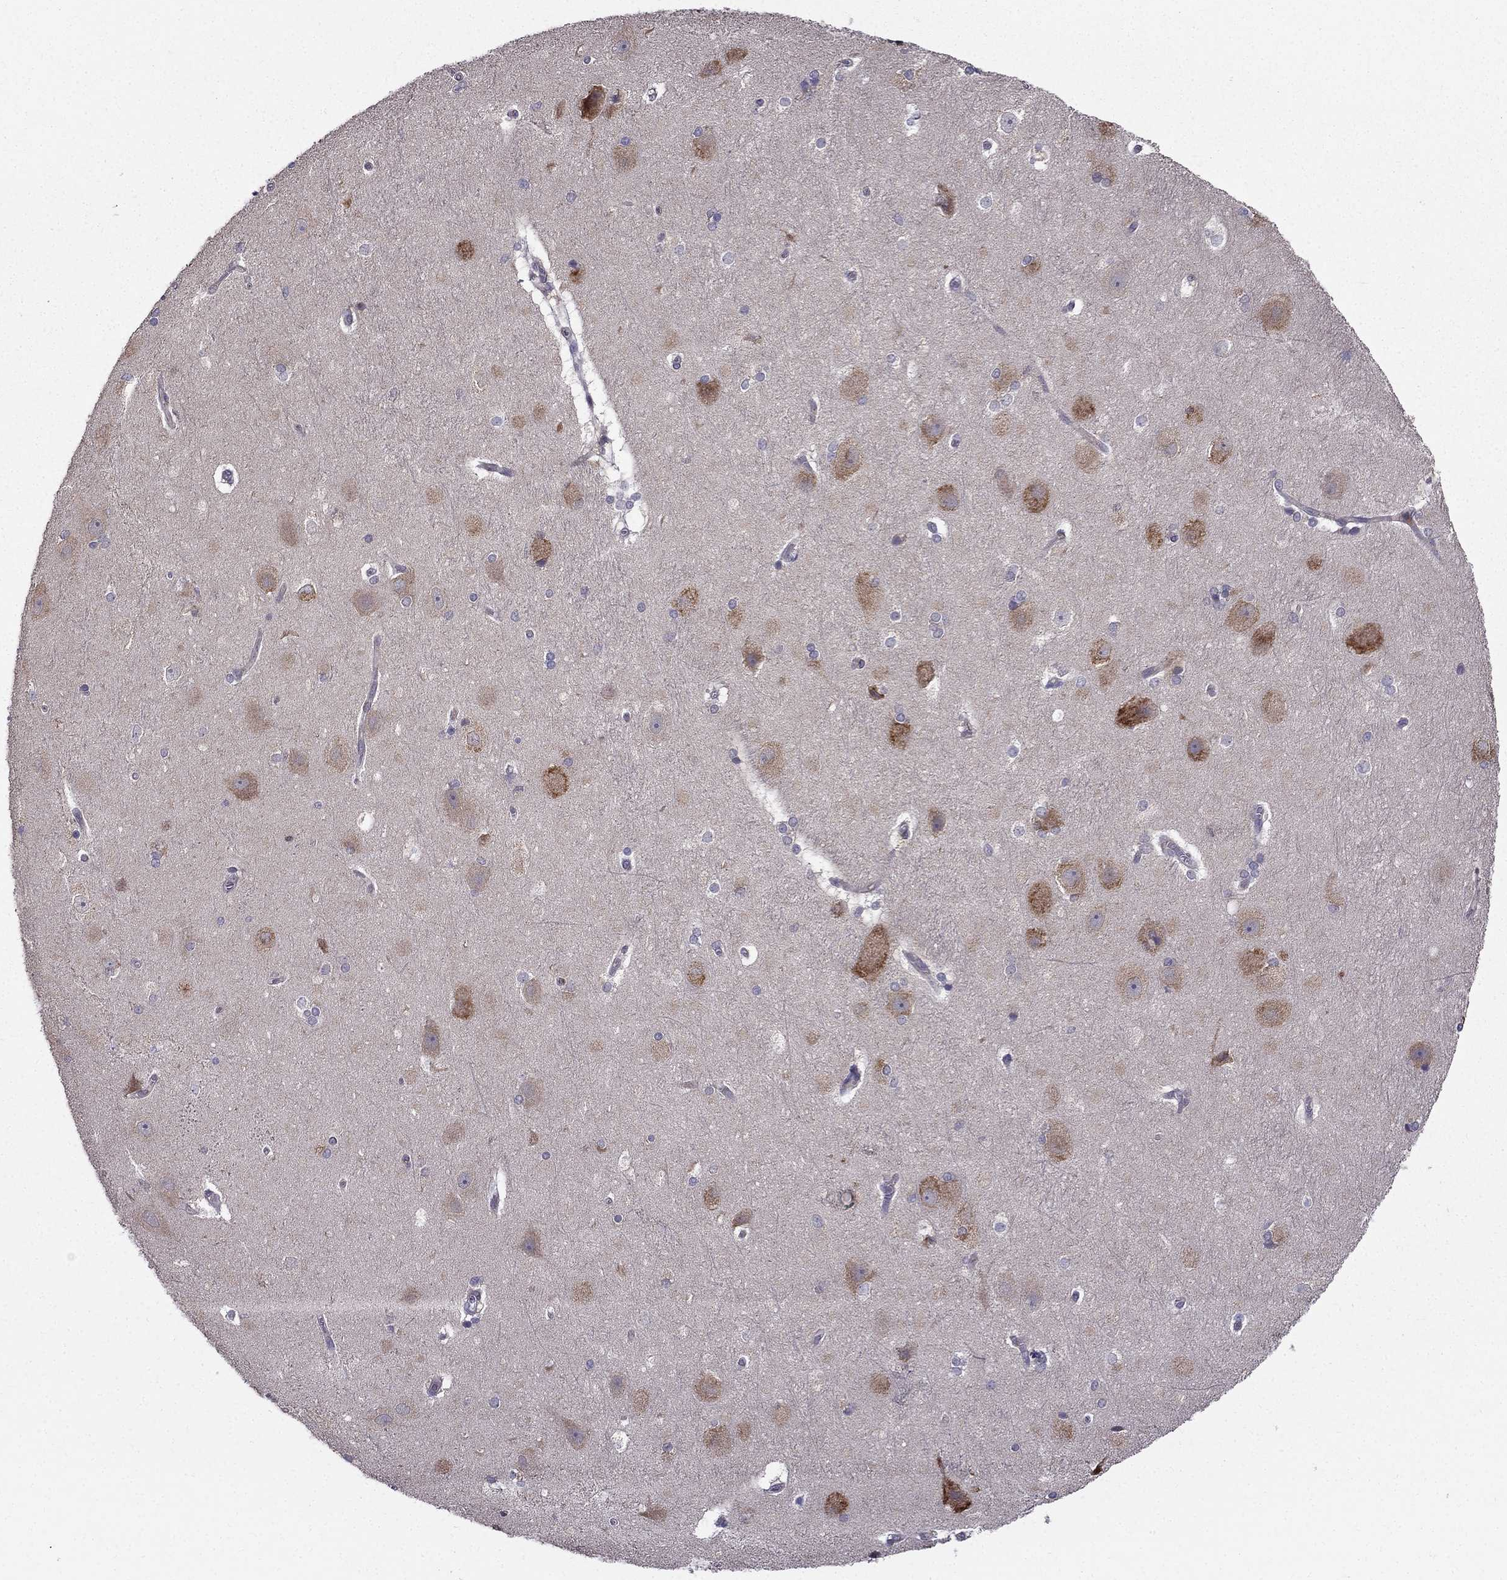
{"staining": {"intensity": "negative", "quantity": "none", "location": "none"}, "tissue": "hippocampus", "cell_type": "Glial cells", "image_type": "normal", "snomed": [{"axis": "morphology", "description": "Normal tissue, NOS"}, {"axis": "topography", "description": "Cerebral cortex"}, {"axis": "topography", "description": "Hippocampus"}], "caption": "DAB immunohistochemical staining of unremarkable hippocampus exhibits no significant expression in glial cells.", "gene": "ARHGEF28", "patient": {"sex": "female", "age": 19}}